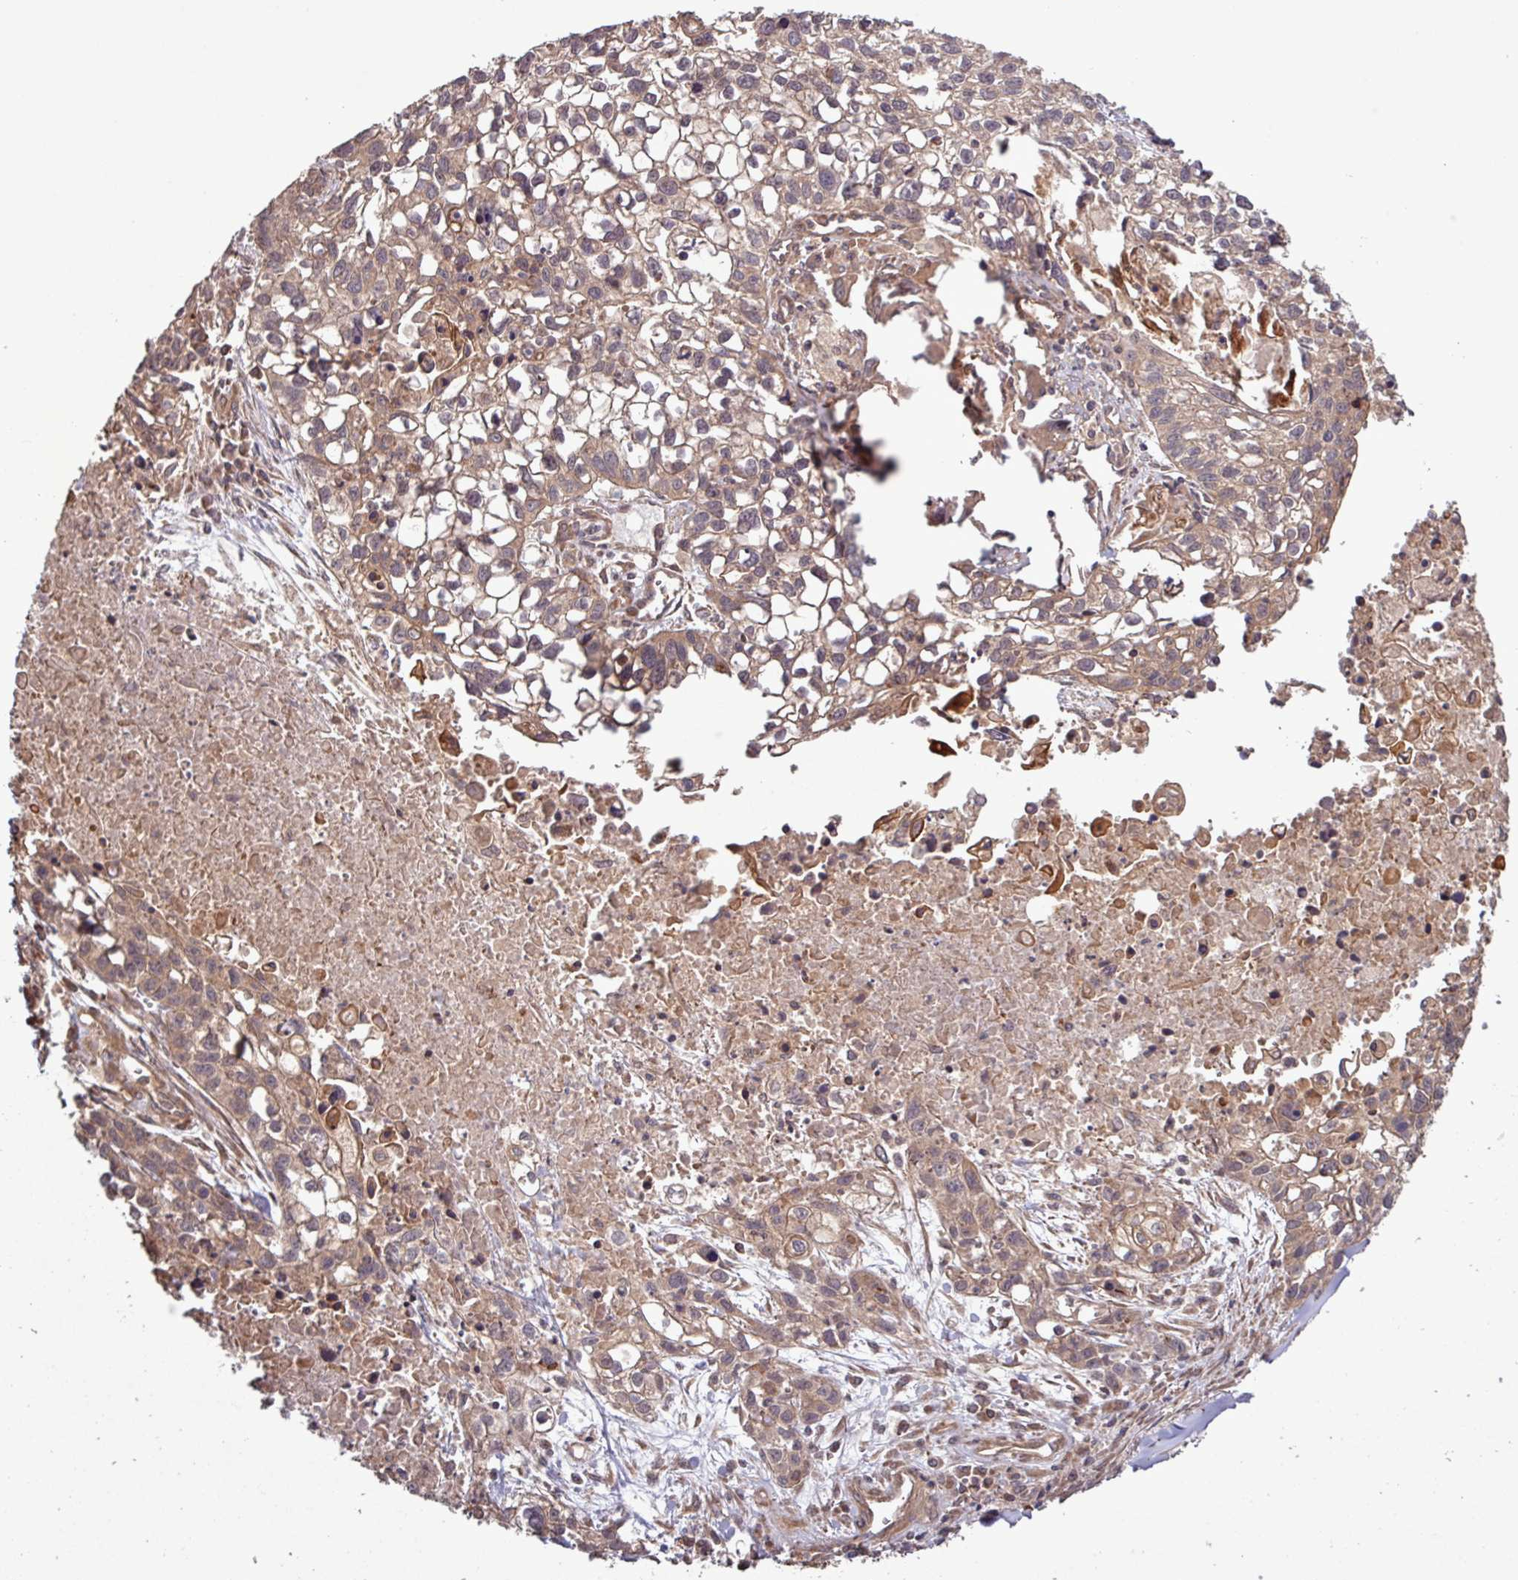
{"staining": {"intensity": "weak", "quantity": ">75%", "location": "cytoplasmic/membranous"}, "tissue": "lung cancer", "cell_type": "Tumor cells", "image_type": "cancer", "snomed": [{"axis": "morphology", "description": "Squamous cell carcinoma, NOS"}, {"axis": "topography", "description": "Lung"}], "caption": "Immunohistochemical staining of human lung squamous cell carcinoma reveals weak cytoplasmic/membranous protein positivity in approximately >75% of tumor cells.", "gene": "TRABD2A", "patient": {"sex": "male", "age": 74}}